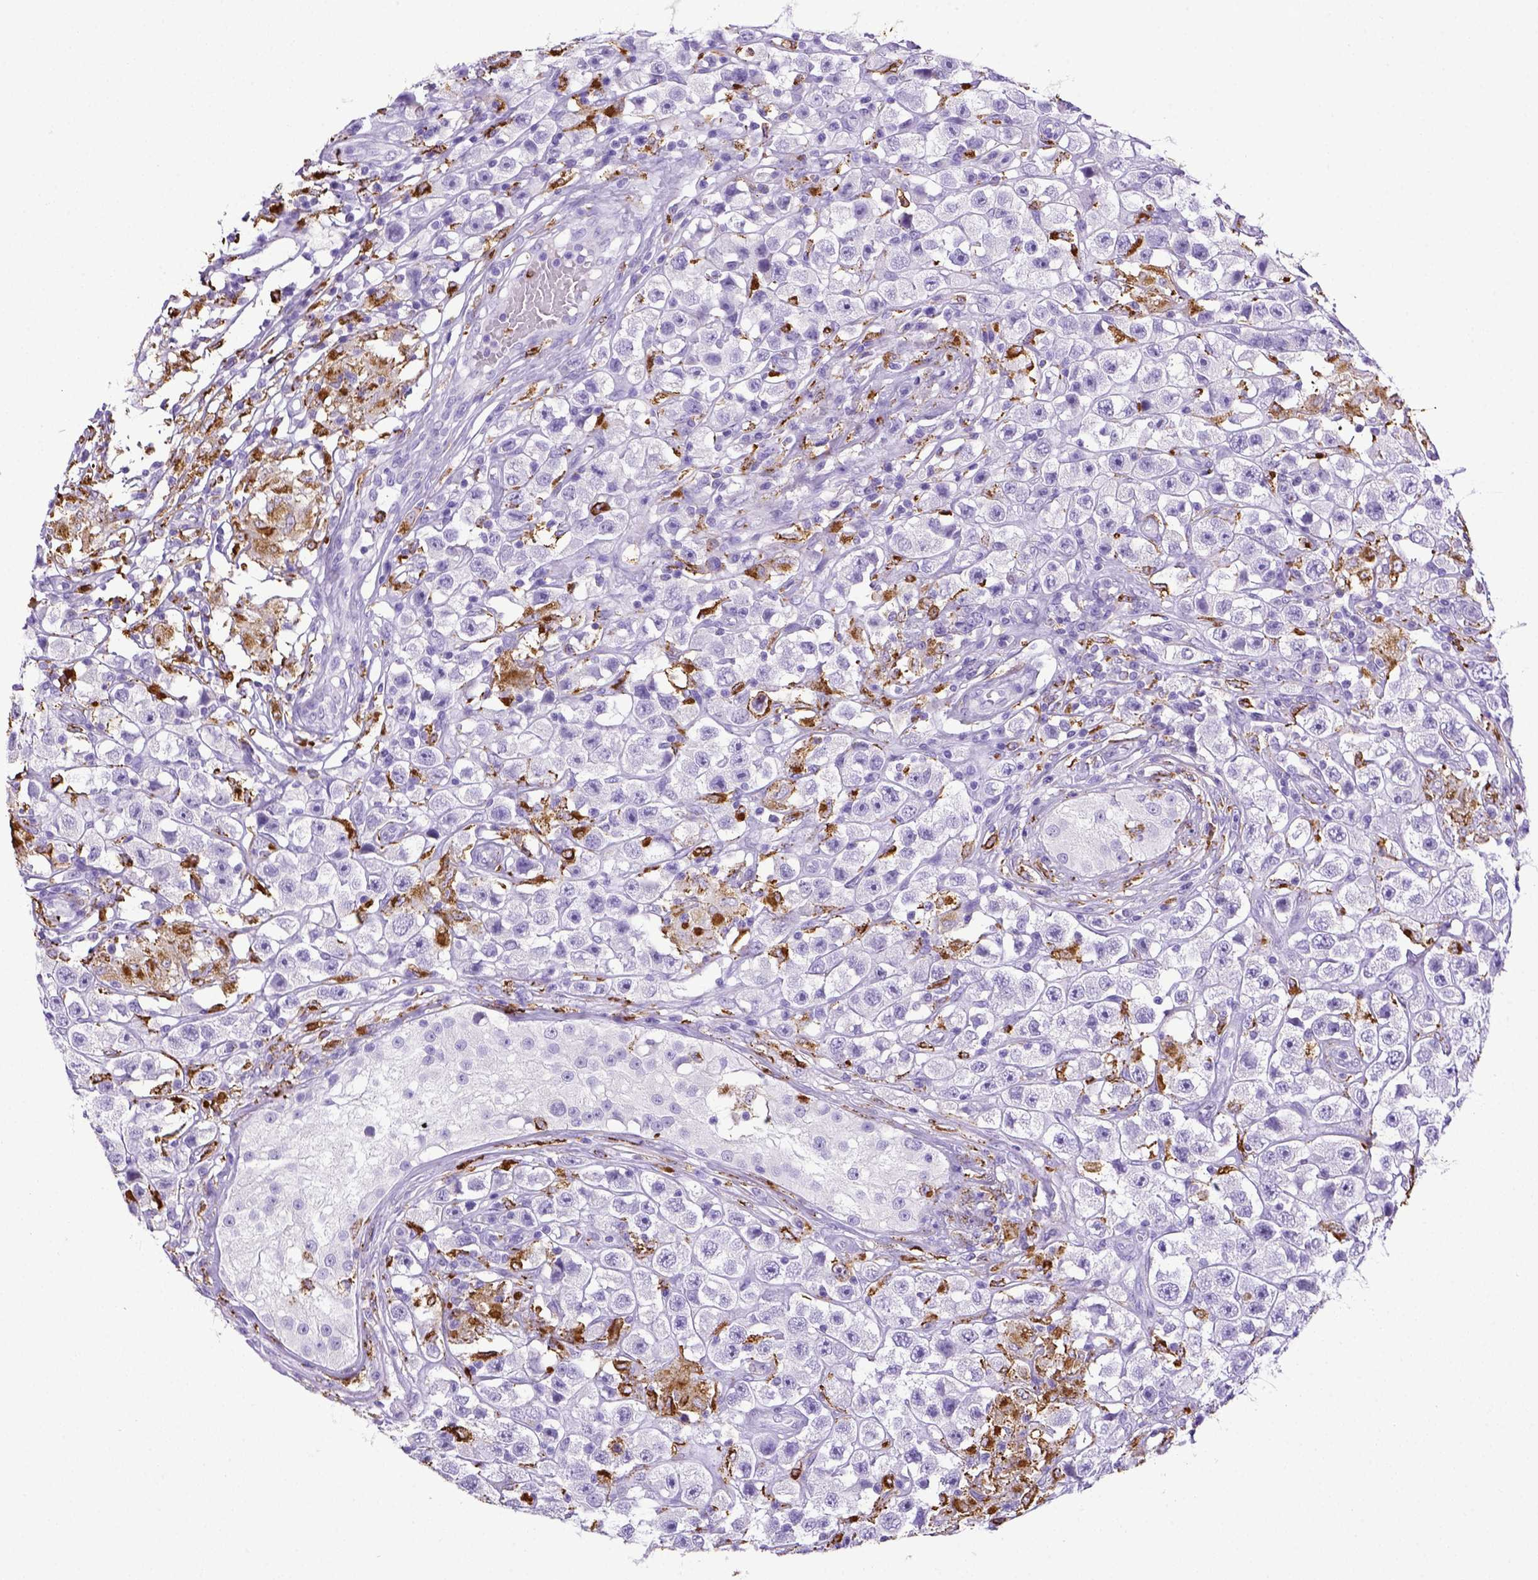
{"staining": {"intensity": "negative", "quantity": "none", "location": "none"}, "tissue": "testis cancer", "cell_type": "Tumor cells", "image_type": "cancer", "snomed": [{"axis": "morphology", "description": "Seminoma, NOS"}, {"axis": "topography", "description": "Testis"}], "caption": "An immunohistochemistry (IHC) histopathology image of seminoma (testis) is shown. There is no staining in tumor cells of seminoma (testis).", "gene": "CD68", "patient": {"sex": "male", "age": 45}}